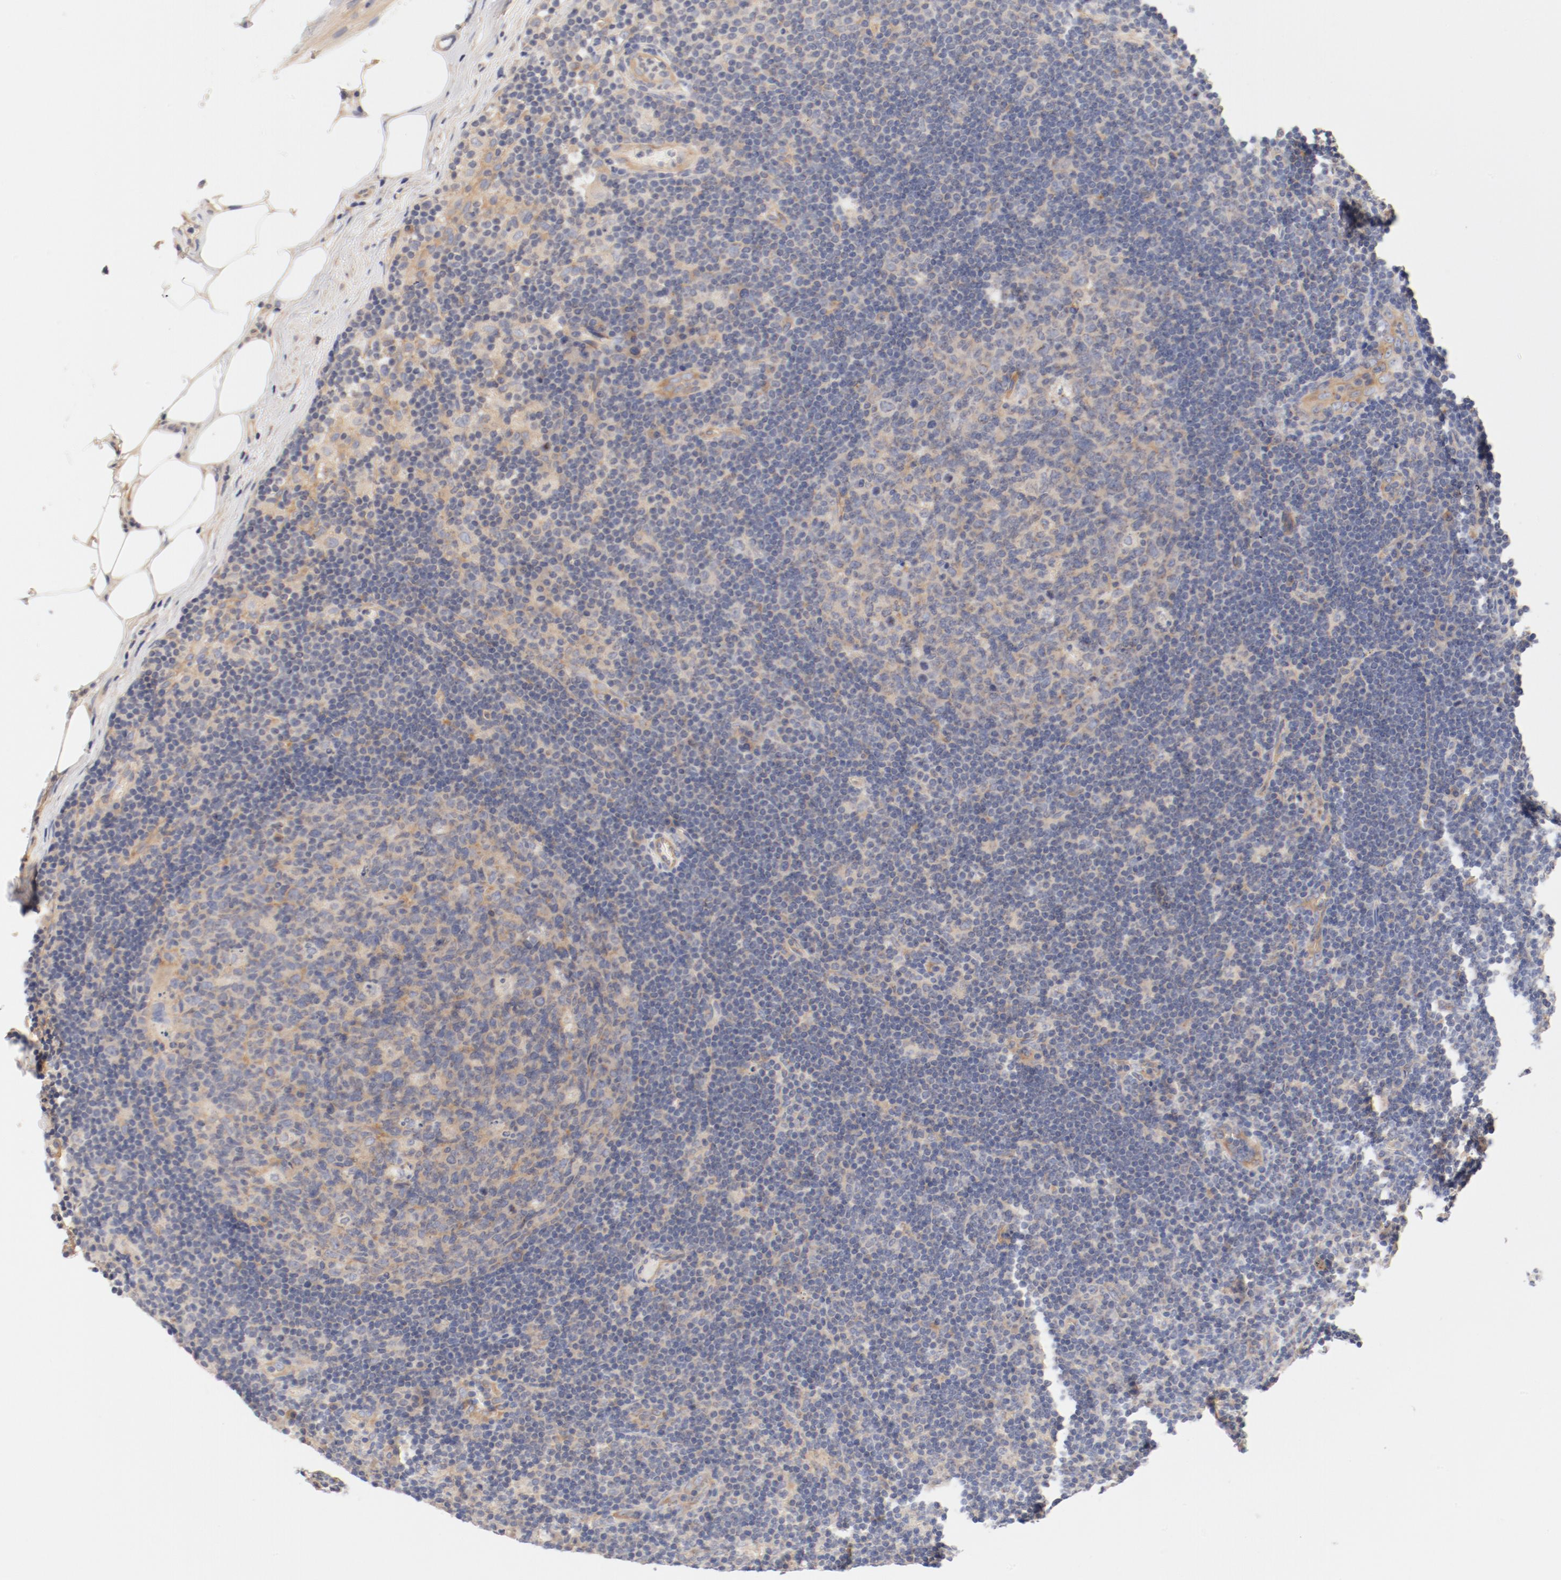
{"staining": {"intensity": "weak", "quantity": ">75%", "location": "cytoplasmic/membranous"}, "tissue": "lymph node", "cell_type": "Germinal center cells", "image_type": "normal", "snomed": [{"axis": "morphology", "description": "Normal tissue, NOS"}, {"axis": "morphology", "description": "Squamous cell carcinoma, metastatic, NOS"}, {"axis": "topography", "description": "Lymph node"}], "caption": "Germinal center cells exhibit low levels of weak cytoplasmic/membranous positivity in approximately >75% of cells in benign human lymph node. The protein of interest is stained brown, and the nuclei are stained in blue (DAB IHC with brightfield microscopy, high magnification).", "gene": "DYNC1H1", "patient": {"sex": "female", "age": 53}}